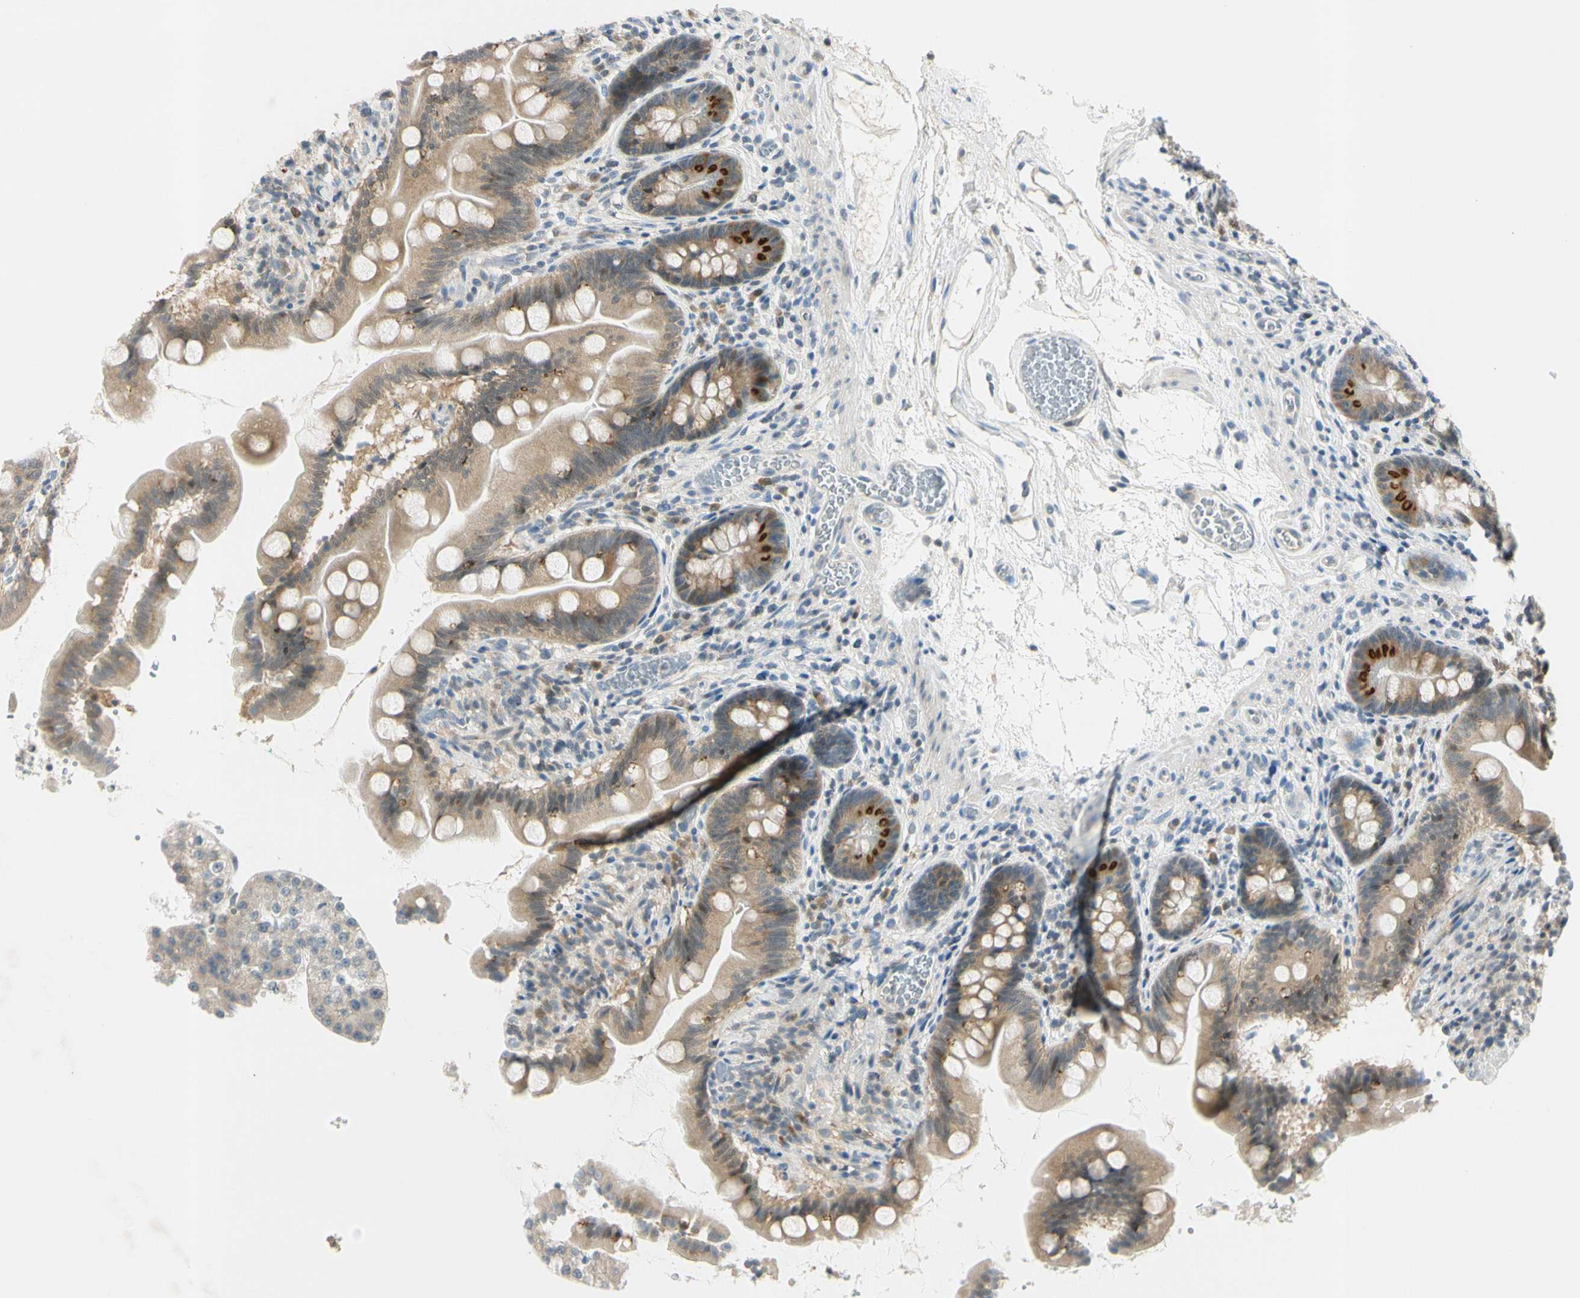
{"staining": {"intensity": "moderate", "quantity": ">75%", "location": "cytoplasmic/membranous"}, "tissue": "small intestine", "cell_type": "Glandular cells", "image_type": "normal", "snomed": [{"axis": "morphology", "description": "Normal tissue, NOS"}, {"axis": "topography", "description": "Small intestine"}], "caption": "IHC of benign small intestine exhibits medium levels of moderate cytoplasmic/membranous expression in about >75% of glandular cells.", "gene": "RPS6KB2", "patient": {"sex": "female", "age": 56}}